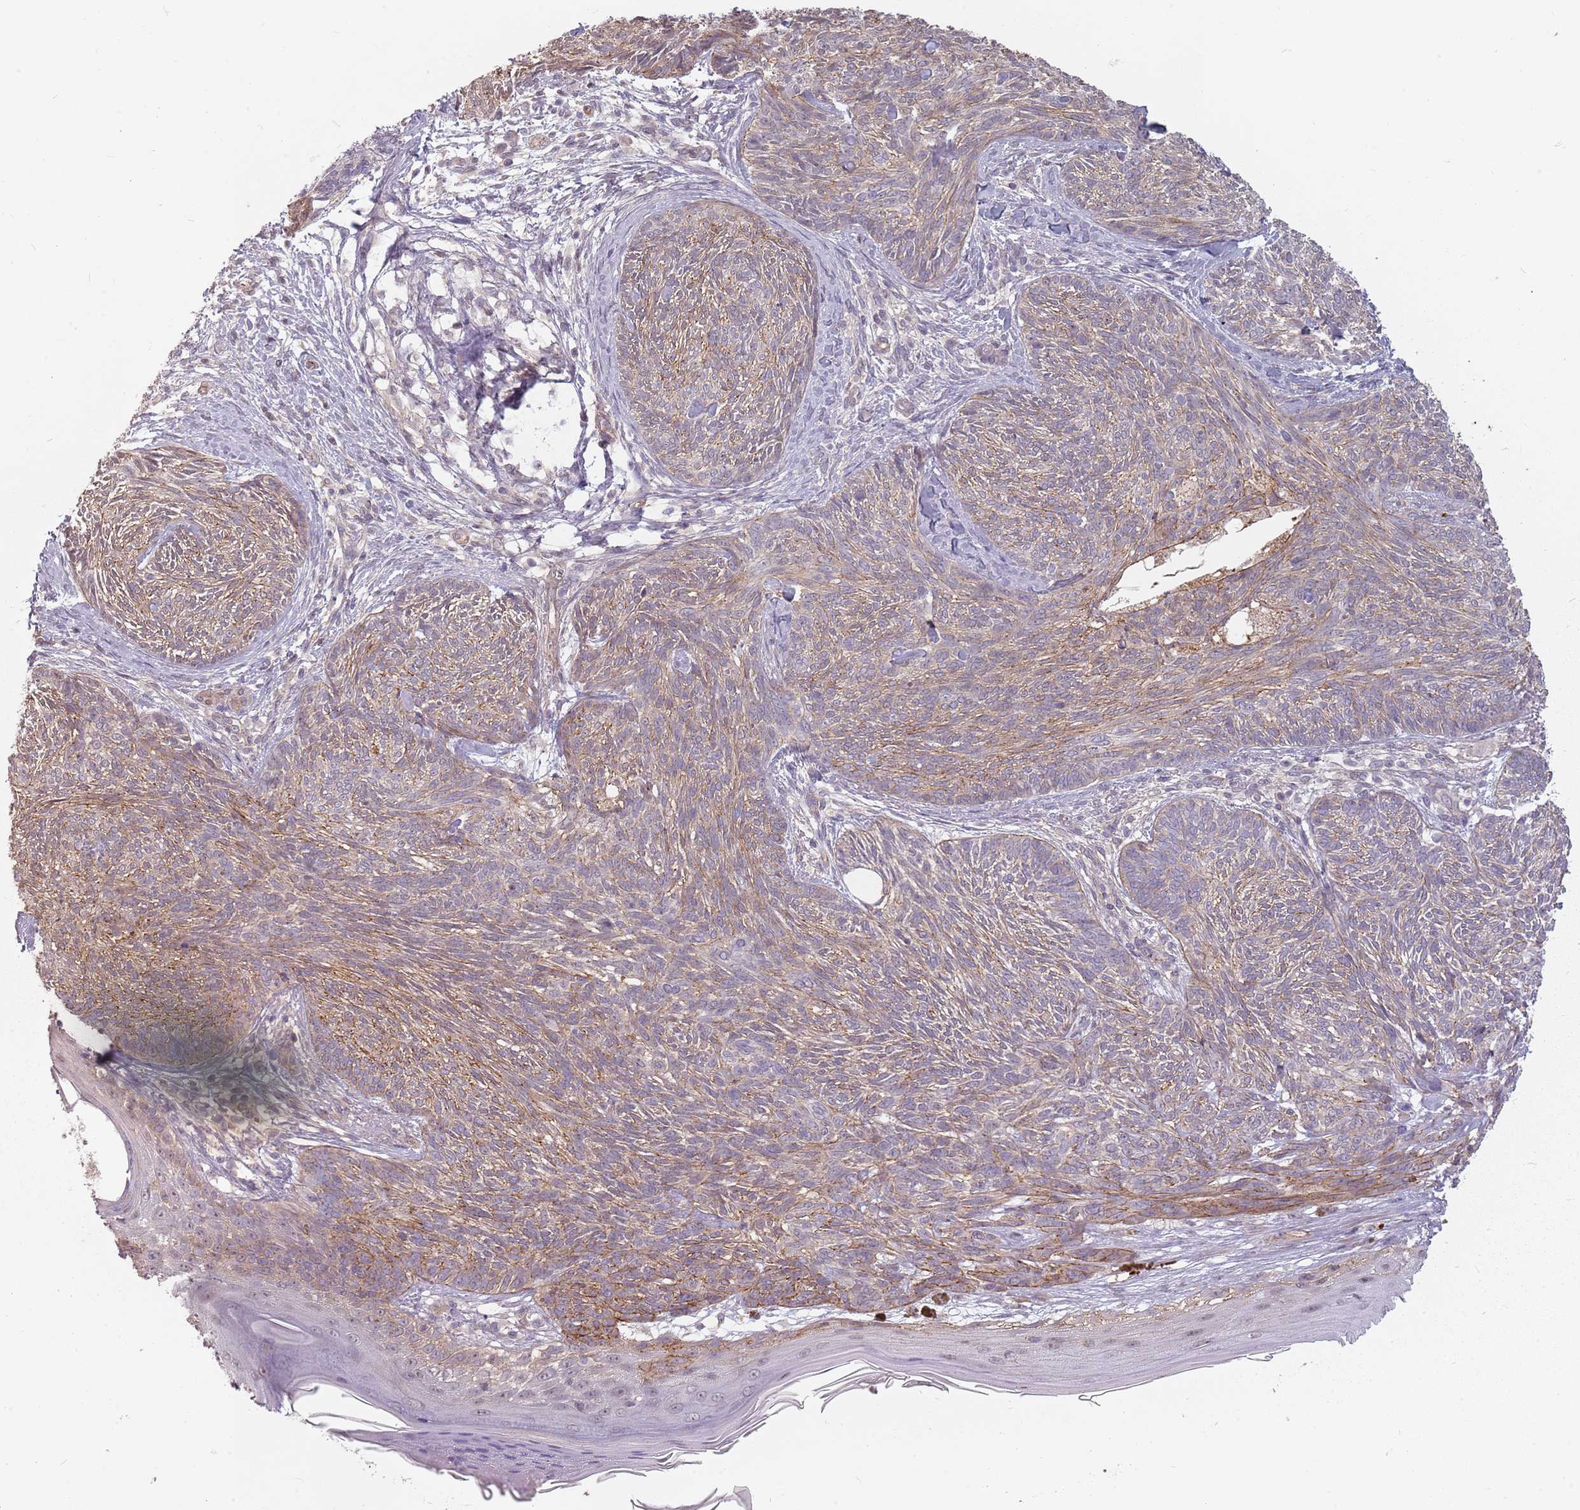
{"staining": {"intensity": "weak", "quantity": "25%-75%", "location": "cytoplasmic/membranous"}, "tissue": "skin cancer", "cell_type": "Tumor cells", "image_type": "cancer", "snomed": [{"axis": "morphology", "description": "Basal cell carcinoma"}, {"axis": "topography", "description": "Skin"}], "caption": "The immunohistochemical stain highlights weak cytoplasmic/membranous positivity in tumor cells of basal cell carcinoma (skin) tissue. Nuclei are stained in blue.", "gene": "PPP1R14C", "patient": {"sex": "male", "age": 73}}